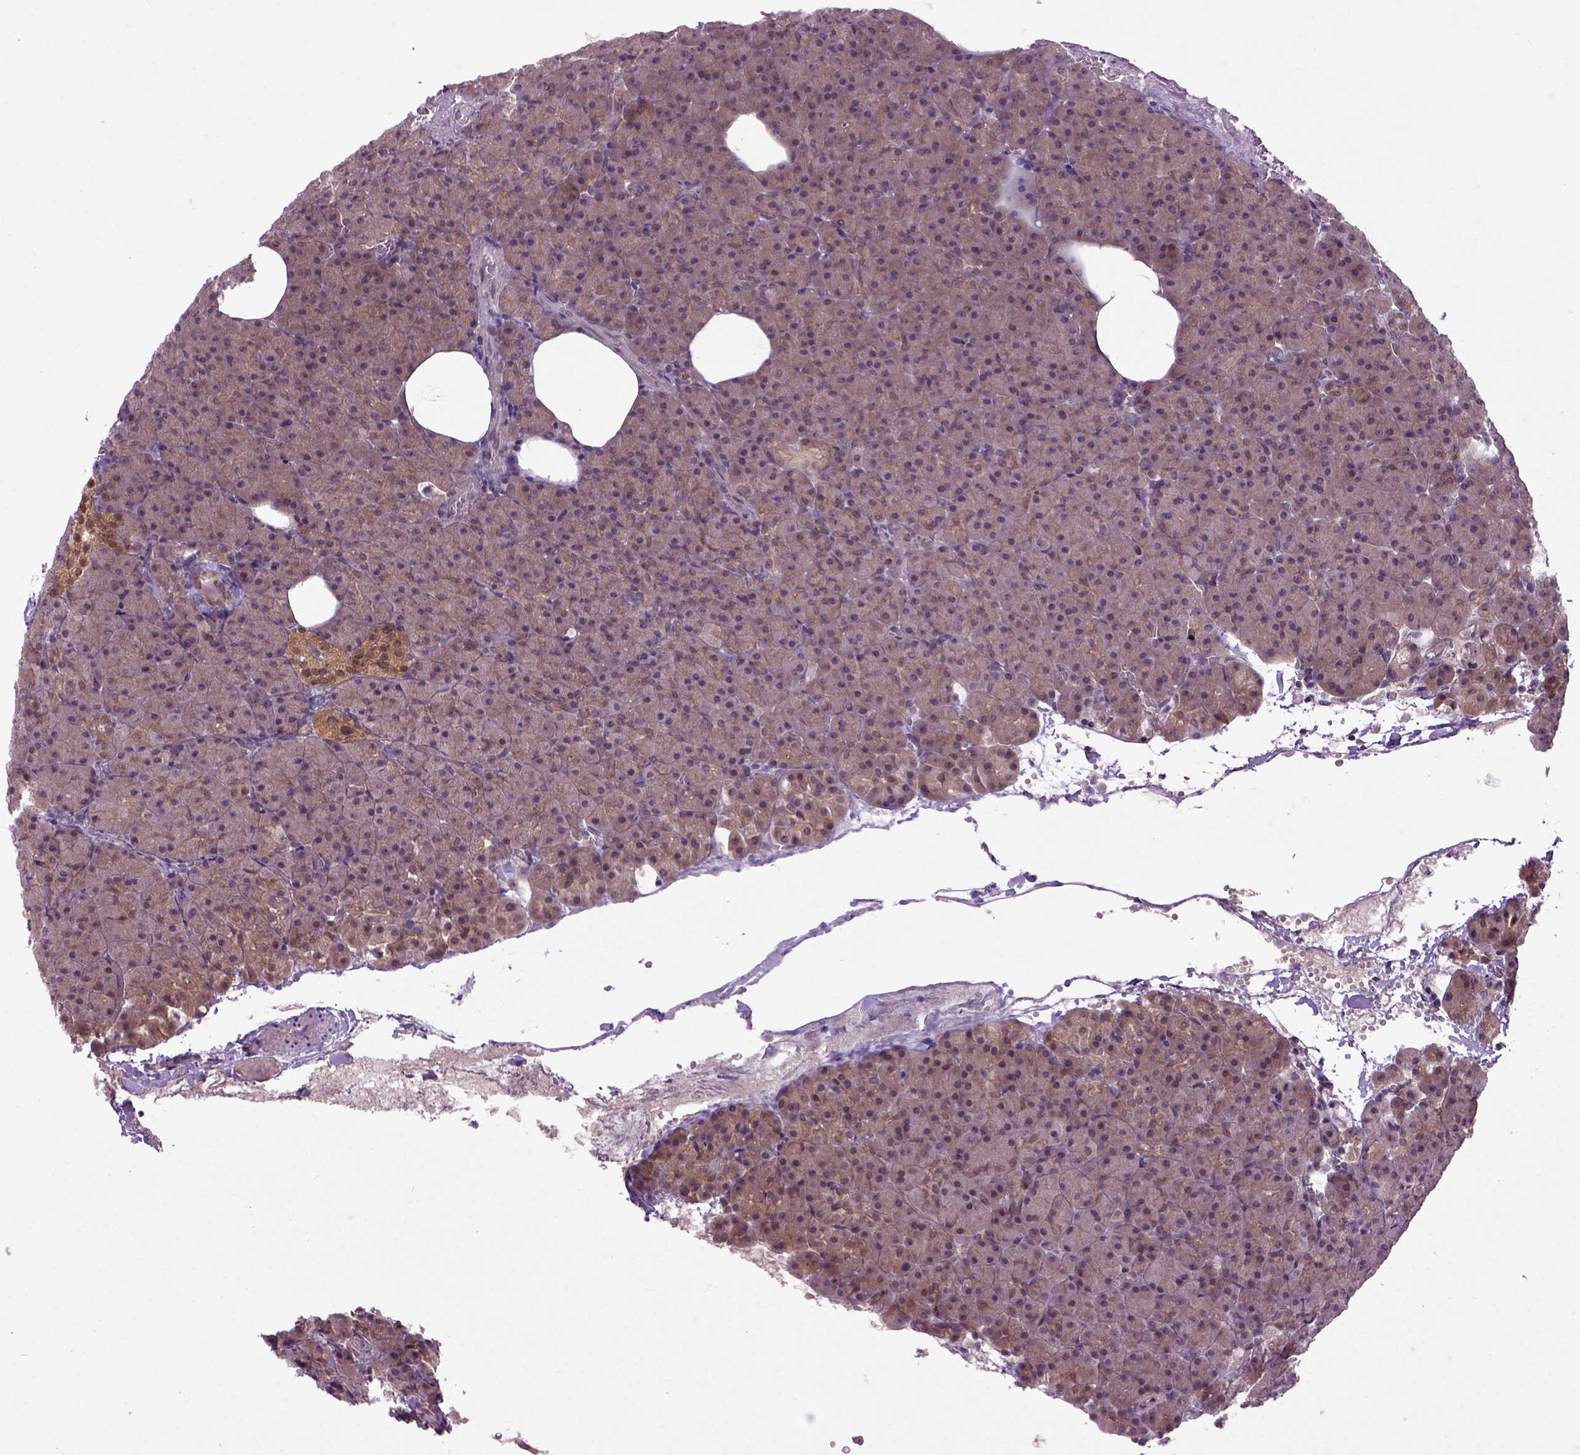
{"staining": {"intensity": "moderate", "quantity": ">75%", "location": "cytoplasmic/membranous"}, "tissue": "pancreas", "cell_type": "Exocrine glandular cells", "image_type": "normal", "snomed": [{"axis": "morphology", "description": "Normal tissue, NOS"}, {"axis": "topography", "description": "Pancreas"}], "caption": "Exocrine glandular cells reveal moderate cytoplasmic/membranous expression in approximately >75% of cells in benign pancreas. The staining was performed using DAB (3,3'-diaminobenzidine) to visualize the protein expression in brown, while the nuclei were stained in blue with hematoxylin (Magnification: 20x).", "gene": "WDR48", "patient": {"sex": "female", "age": 74}}